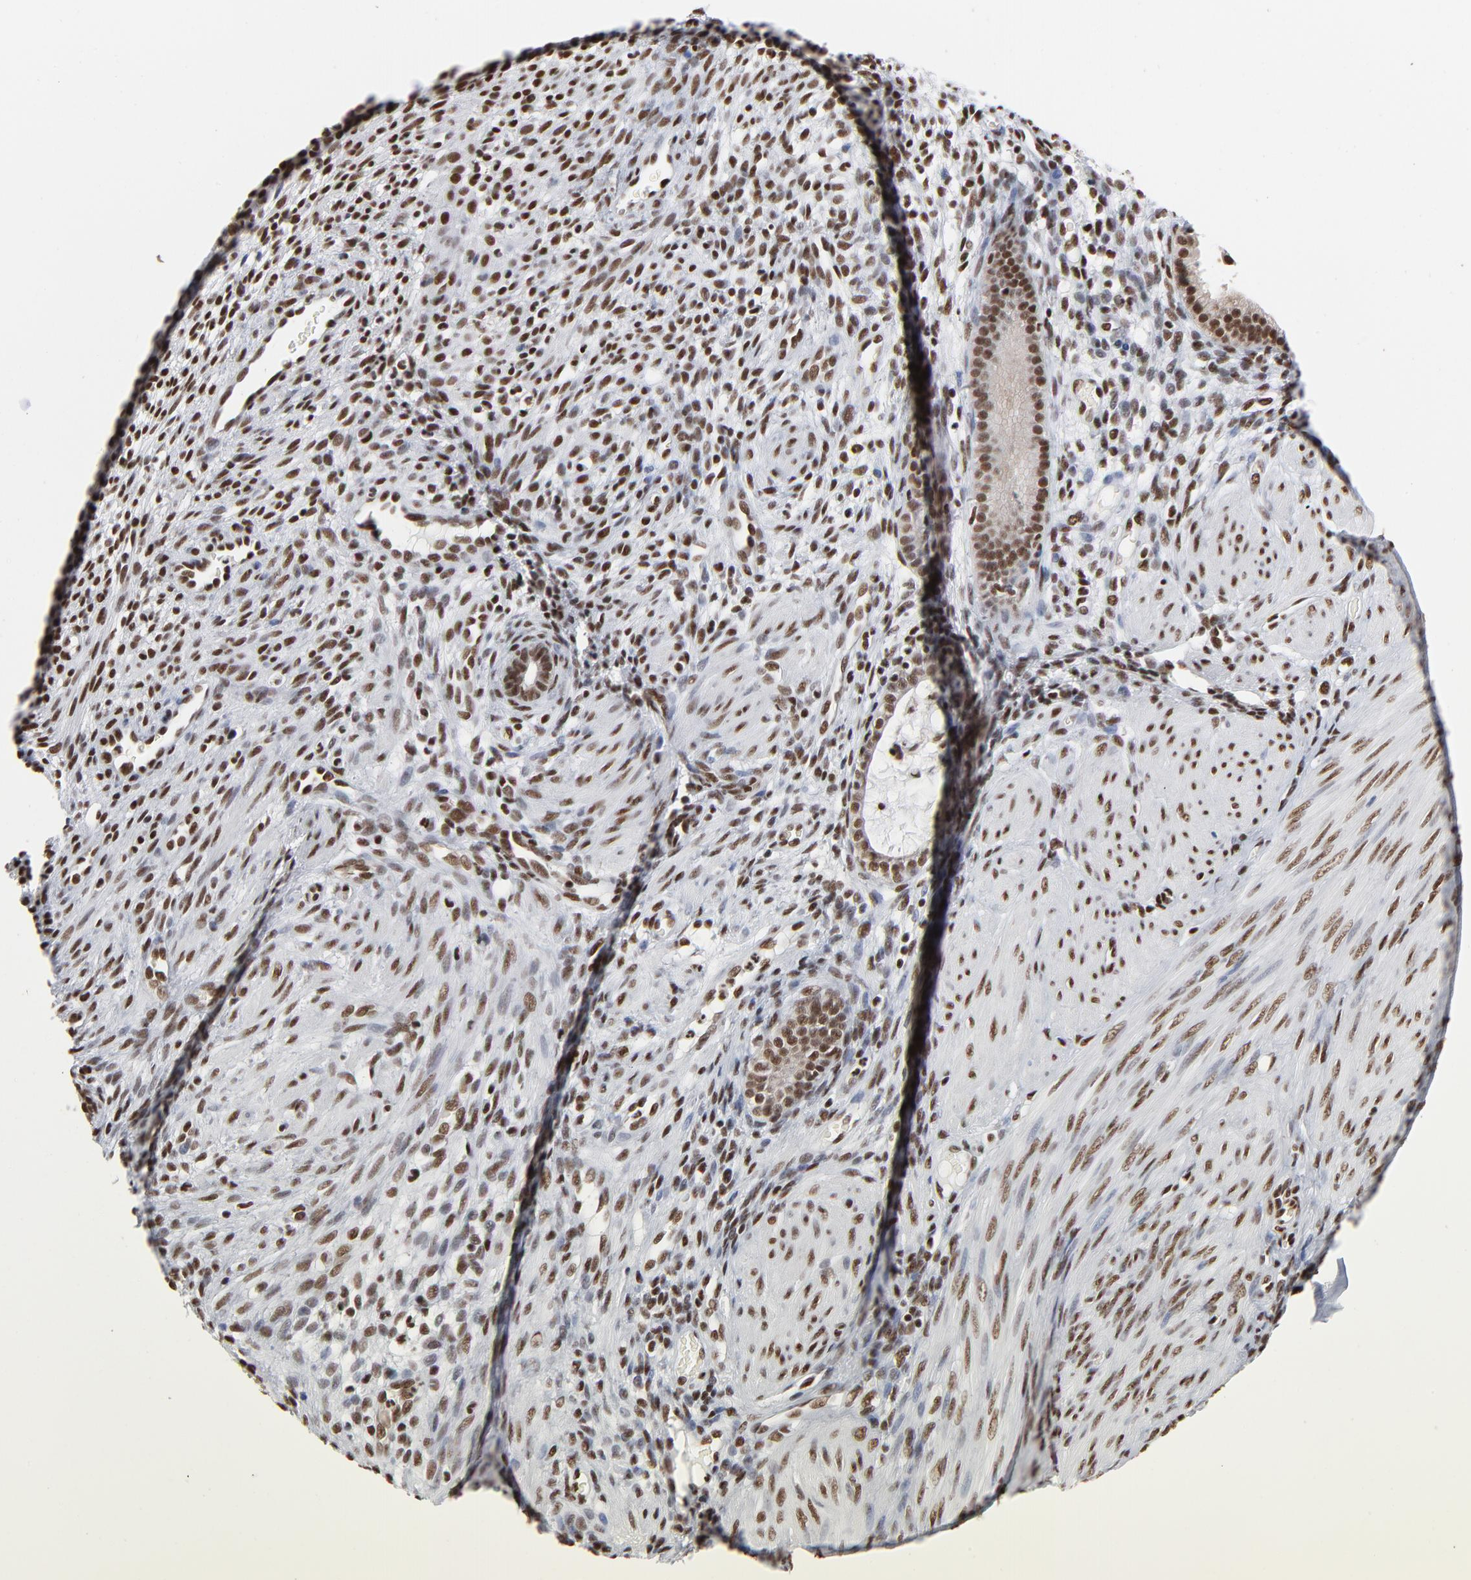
{"staining": {"intensity": "strong", "quantity": ">75%", "location": "nuclear"}, "tissue": "endometrium", "cell_type": "Cells in endometrial stroma", "image_type": "normal", "snomed": [{"axis": "morphology", "description": "Normal tissue, NOS"}, {"axis": "topography", "description": "Endometrium"}], "caption": "A brown stain labels strong nuclear staining of a protein in cells in endometrial stroma of unremarkable human endometrium.", "gene": "CREB1", "patient": {"sex": "female", "age": 72}}